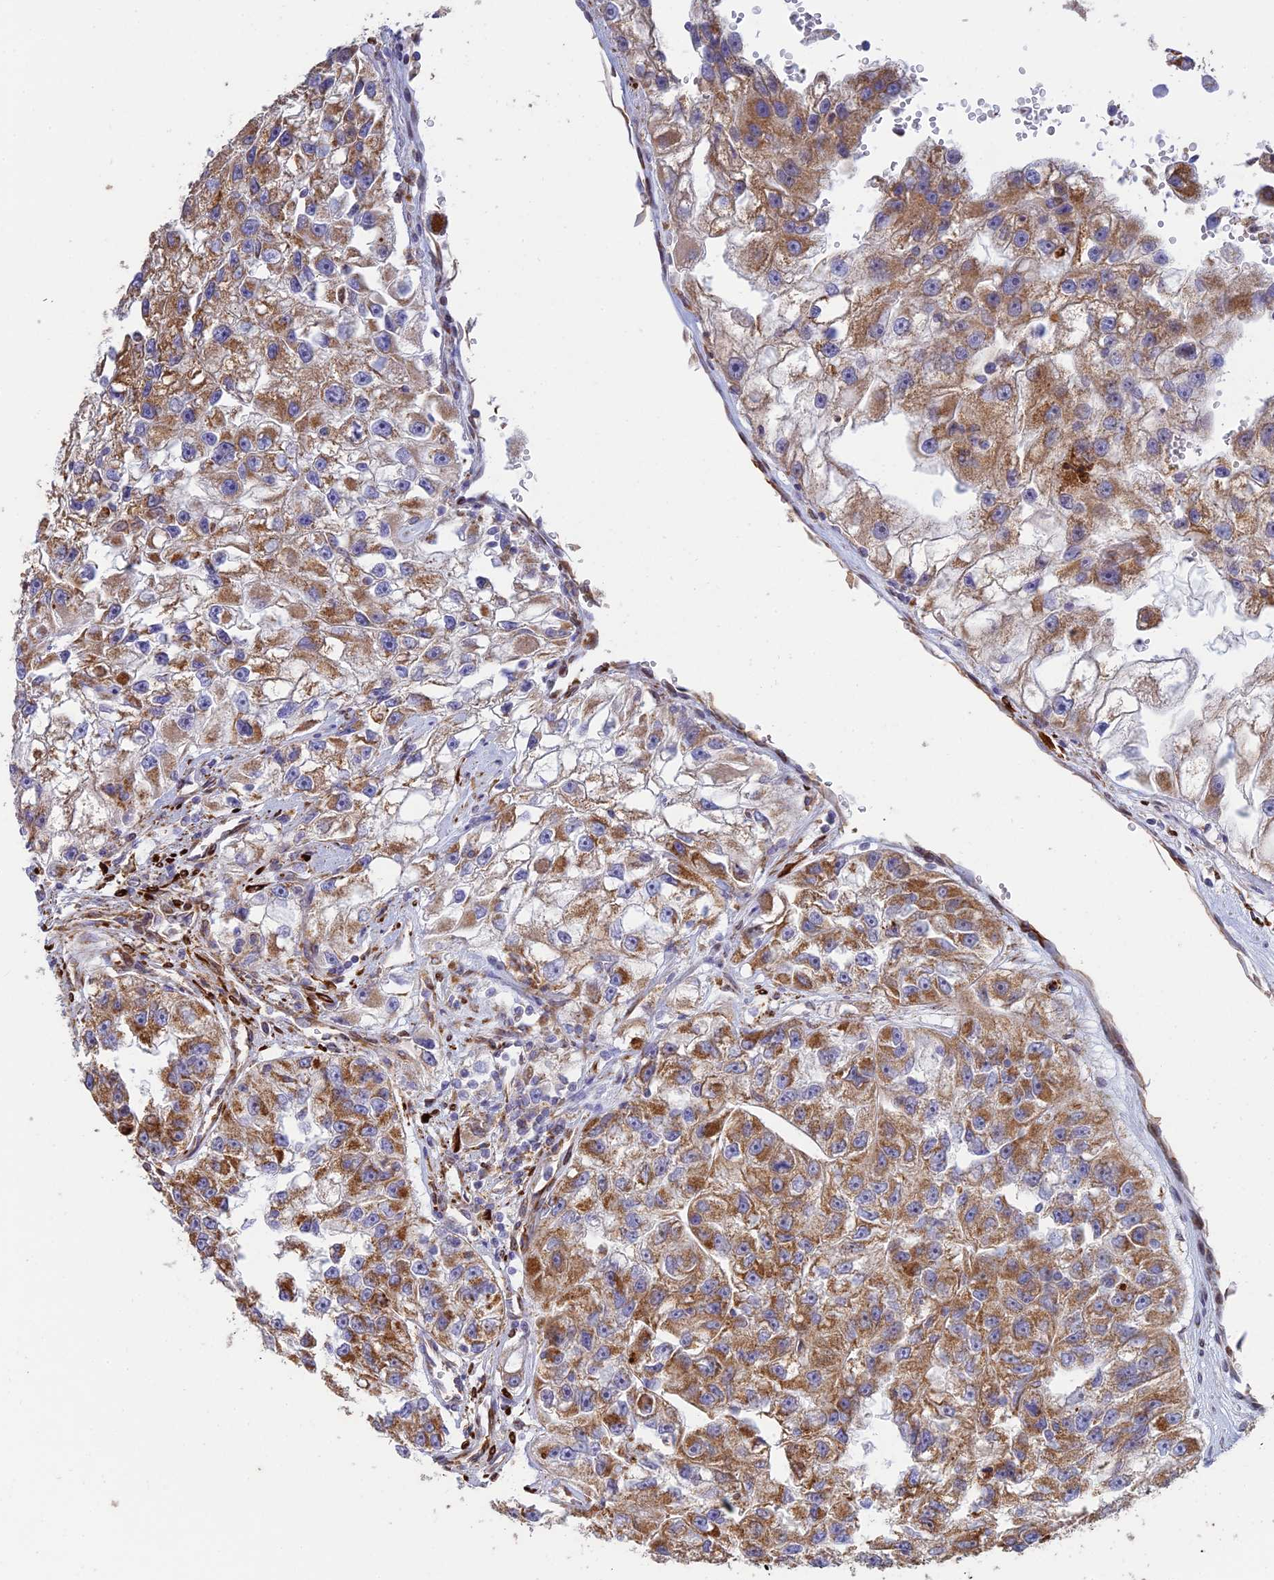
{"staining": {"intensity": "strong", "quantity": ">75%", "location": "cytoplasmic/membranous"}, "tissue": "renal cancer", "cell_type": "Tumor cells", "image_type": "cancer", "snomed": [{"axis": "morphology", "description": "Adenocarcinoma, NOS"}, {"axis": "topography", "description": "Kidney"}], "caption": "This is a micrograph of immunohistochemistry (IHC) staining of renal cancer (adenocarcinoma), which shows strong positivity in the cytoplasmic/membranous of tumor cells.", "gene": "RCN3", "patient": {"sex": "male", "age": 63}}